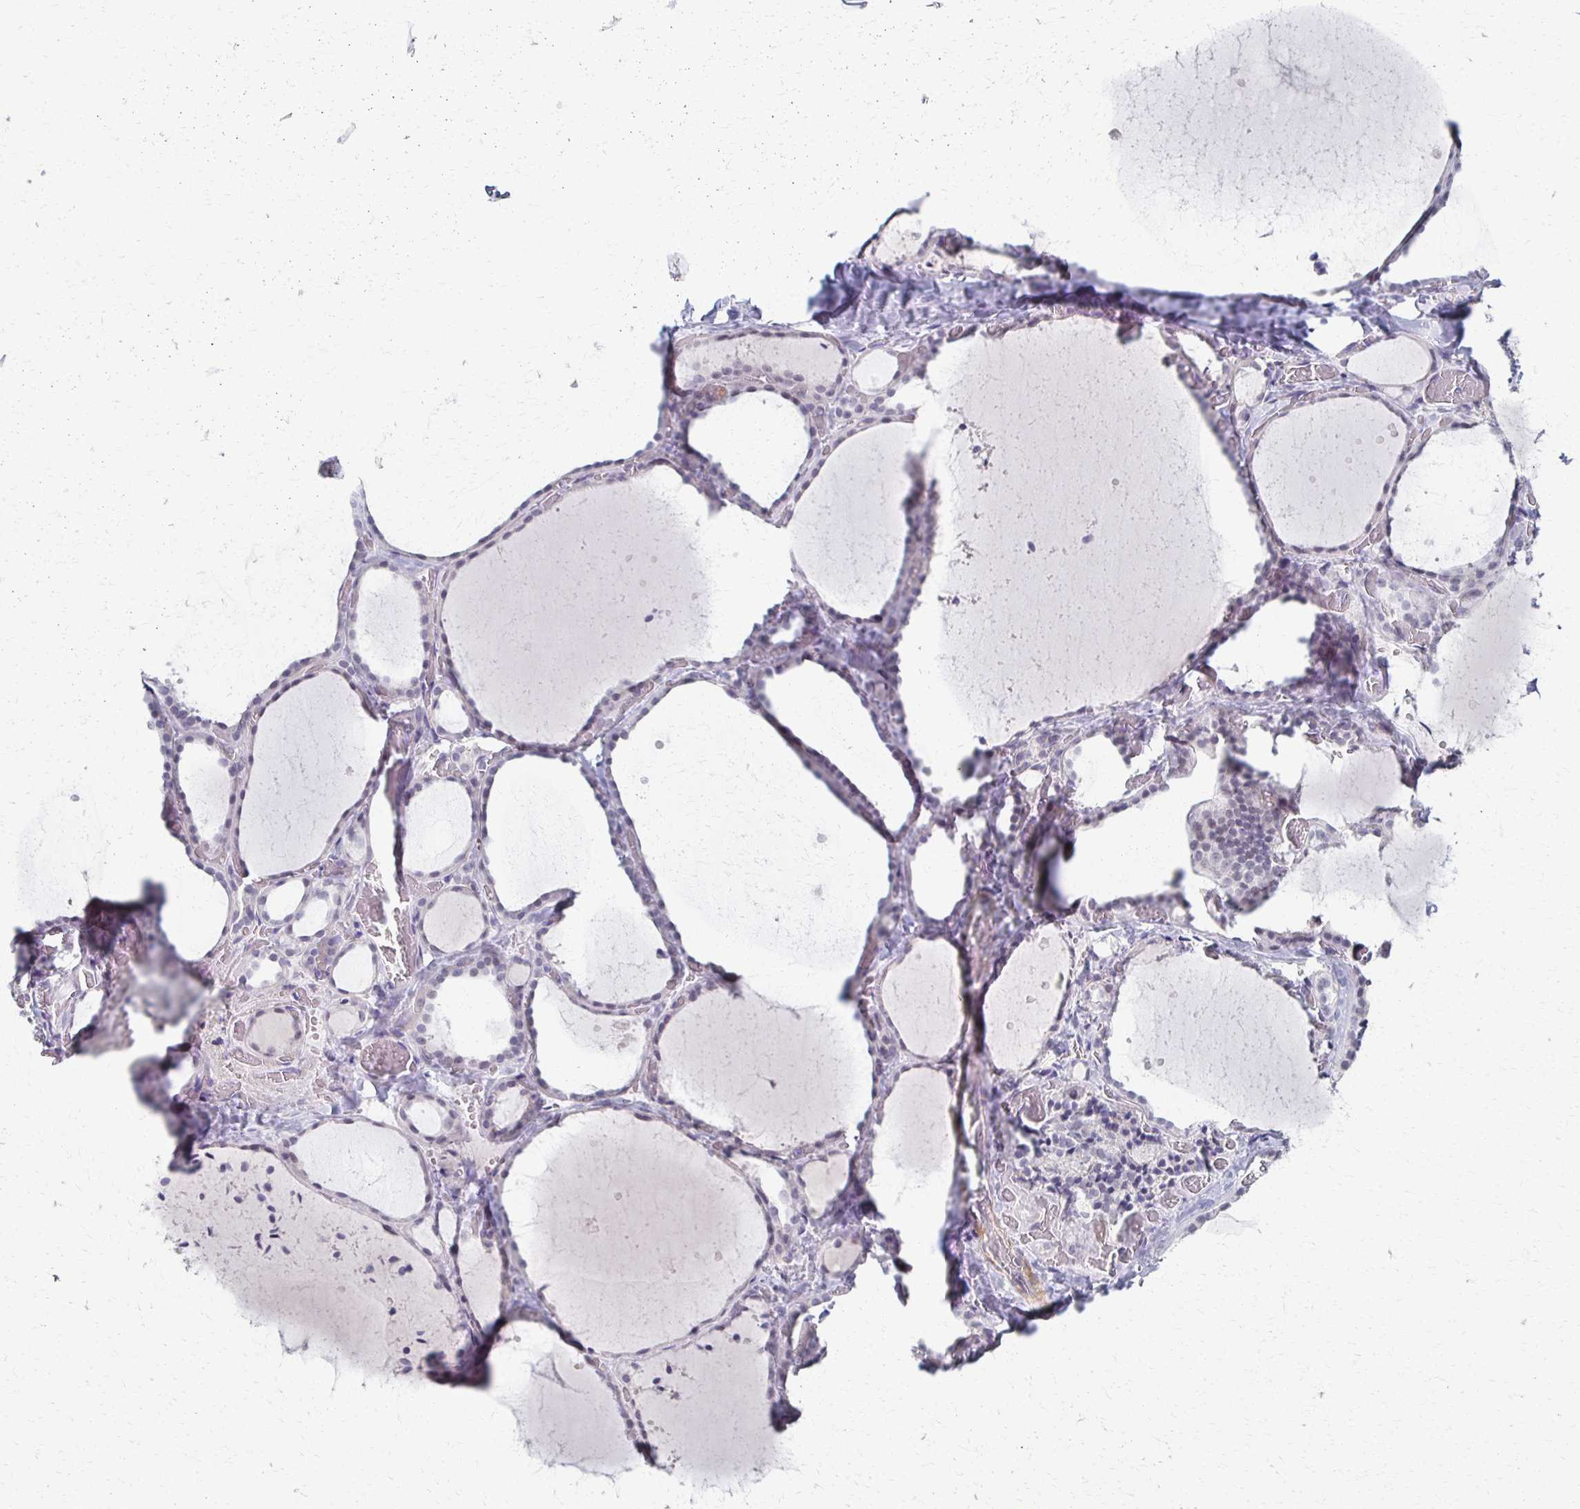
{"staining": {"intensity": "negative", "quantity": "none", "location": "none"}, "tissue": "thyroid gland", "cell_type": "Glandular cells", "image_type": "normal", "snomed": [{"axis": "morphology", "description": "Normal tissue, NOS"}, {"axis": "topography", "description": "Thyroid gland"}], "caption": "Immunohistochemistry (IHC) image of benign thyroid gland stained for a protein (brown), which demonstrates no positivity in glandular cells.", "gene": "FOXO4", "patient": {"sex": "female", "age": 36}}